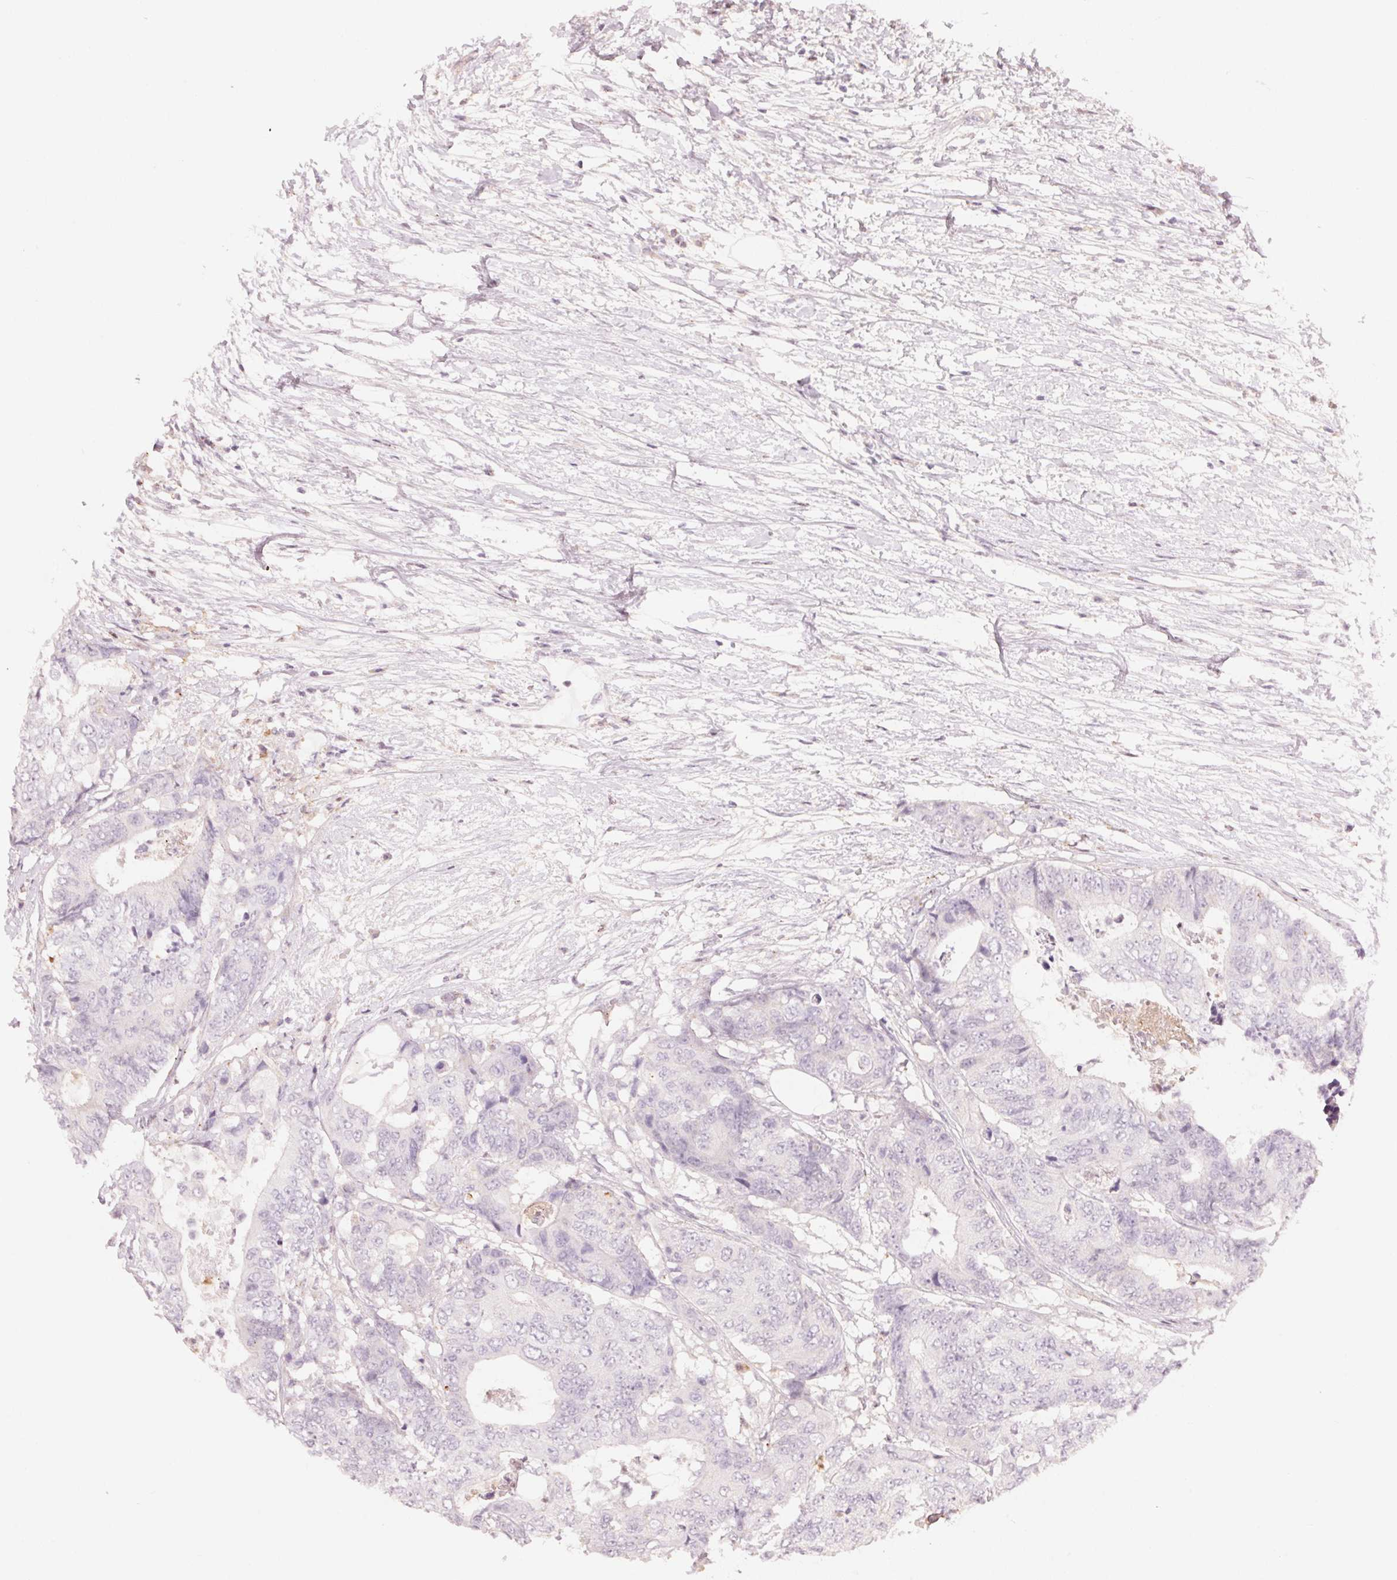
{"staining": {"intensity": "negative", "quantity": "none", "location": "none"}, "tissue": "colorectal cancer", "cell_type": "Tumor cells", "image_type": "cancer", "snomed": [{"axis": "morphology", "description": "Adenocarcinoma, NOS"}, {"axis": "topography", "description": "Colon"}], "caption": "This is an immunohistochemistry photomicrograph of colorectal cancer. There is no positivity in tumor cells.", "gene": "SLC17A4", "patient": {"sex": "female", "age": 48}}